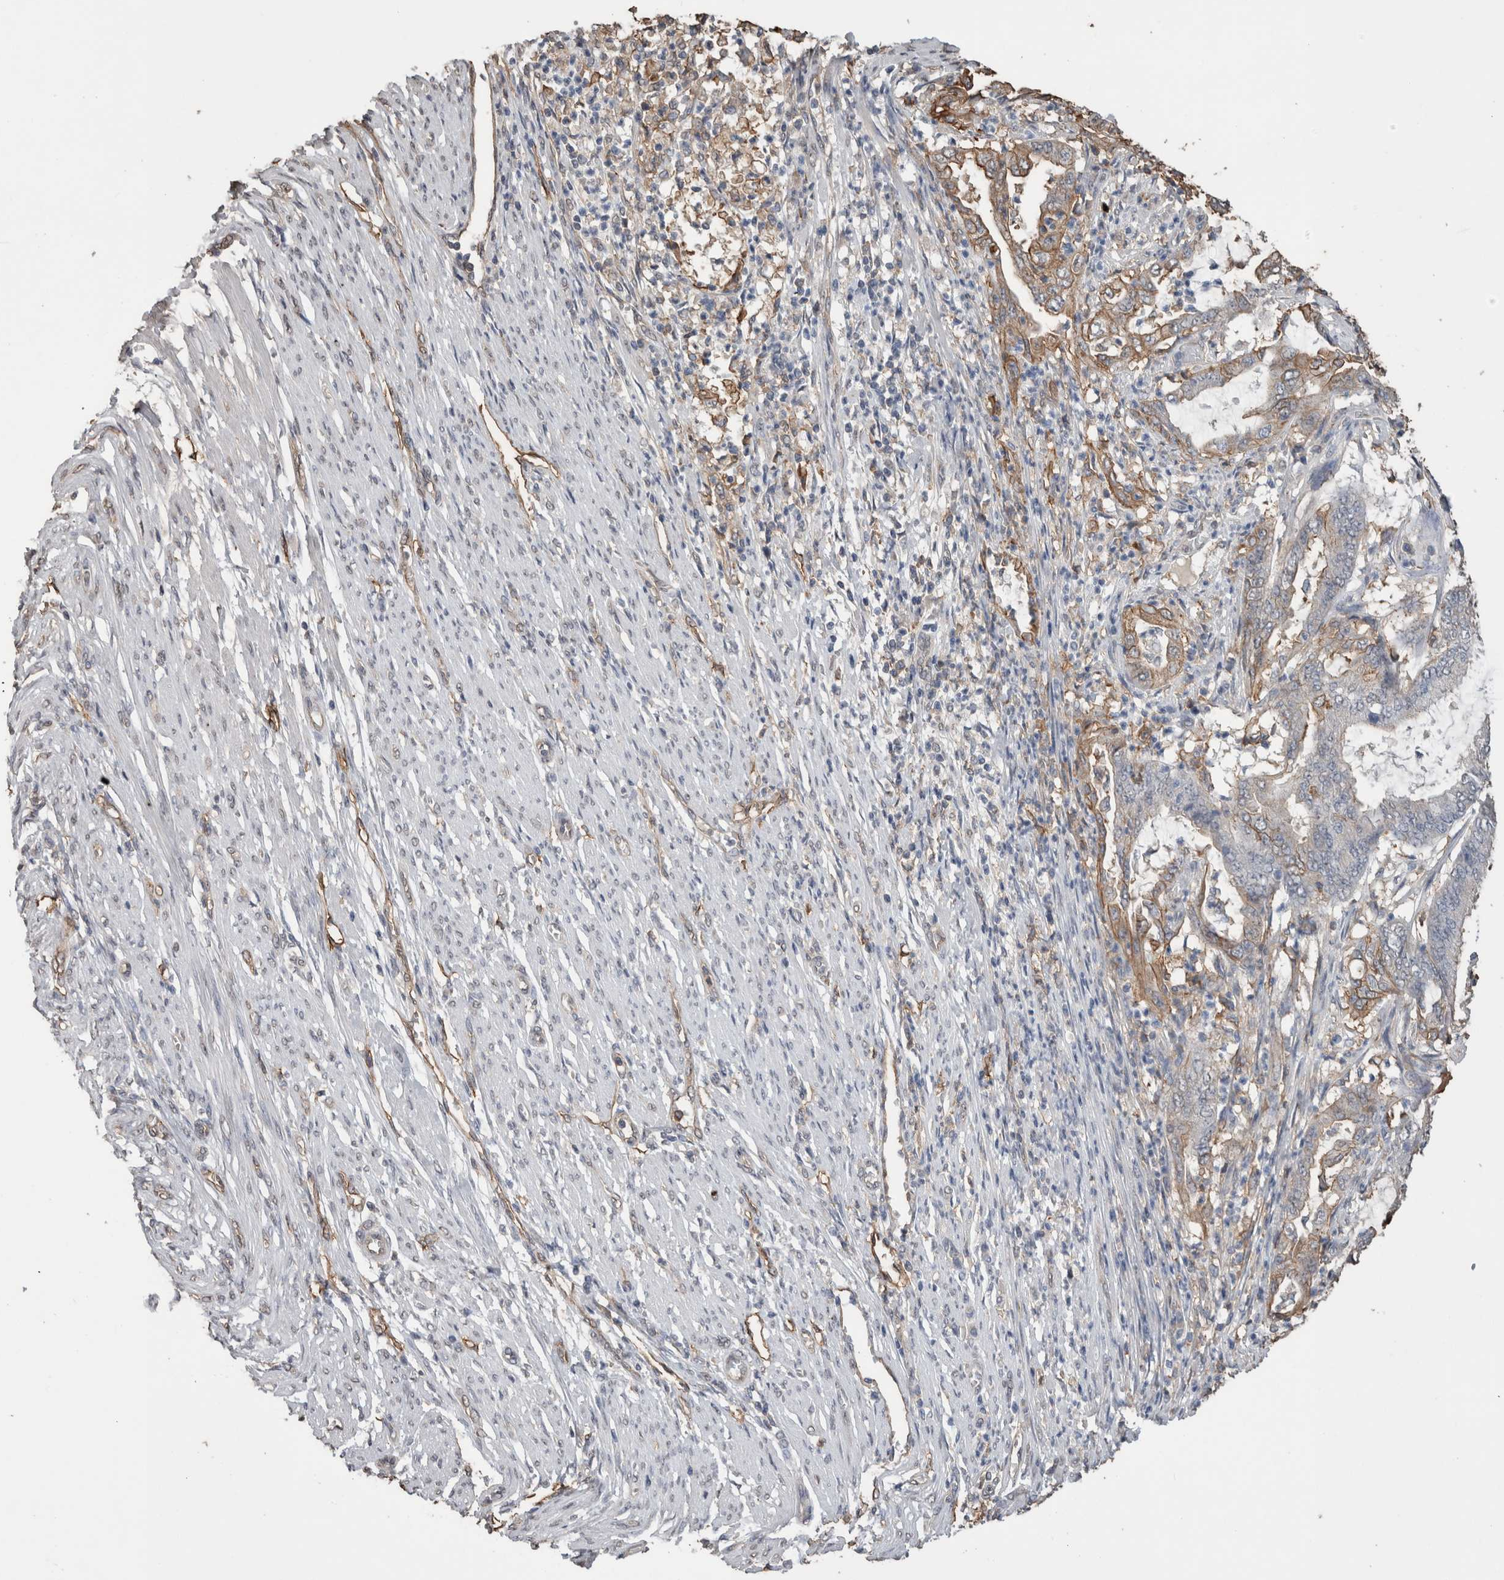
{"staining": {"intensity": "moderate", "quantity": "<25%", "location": "cytoplasmic/membranous"}, "tissue": "endometrial cancer", "cell_type": "Tumor cells", "image_type": "cancer", "snomed": [{"axis": "morphology", "description": "Adenocarcinoma, NOS"}, {"axis": "topography", "description": "Endometrium"}], "caption": "A high-resolution micrograph shows IHC staining of endometrial cancer (adenocarcinoma), which displays moderate cytoplasmic/membranous positivity in approximately <25% of tumor cells.", "gene": "S100A10", "patient": {"sex": "female", "age": 51}}